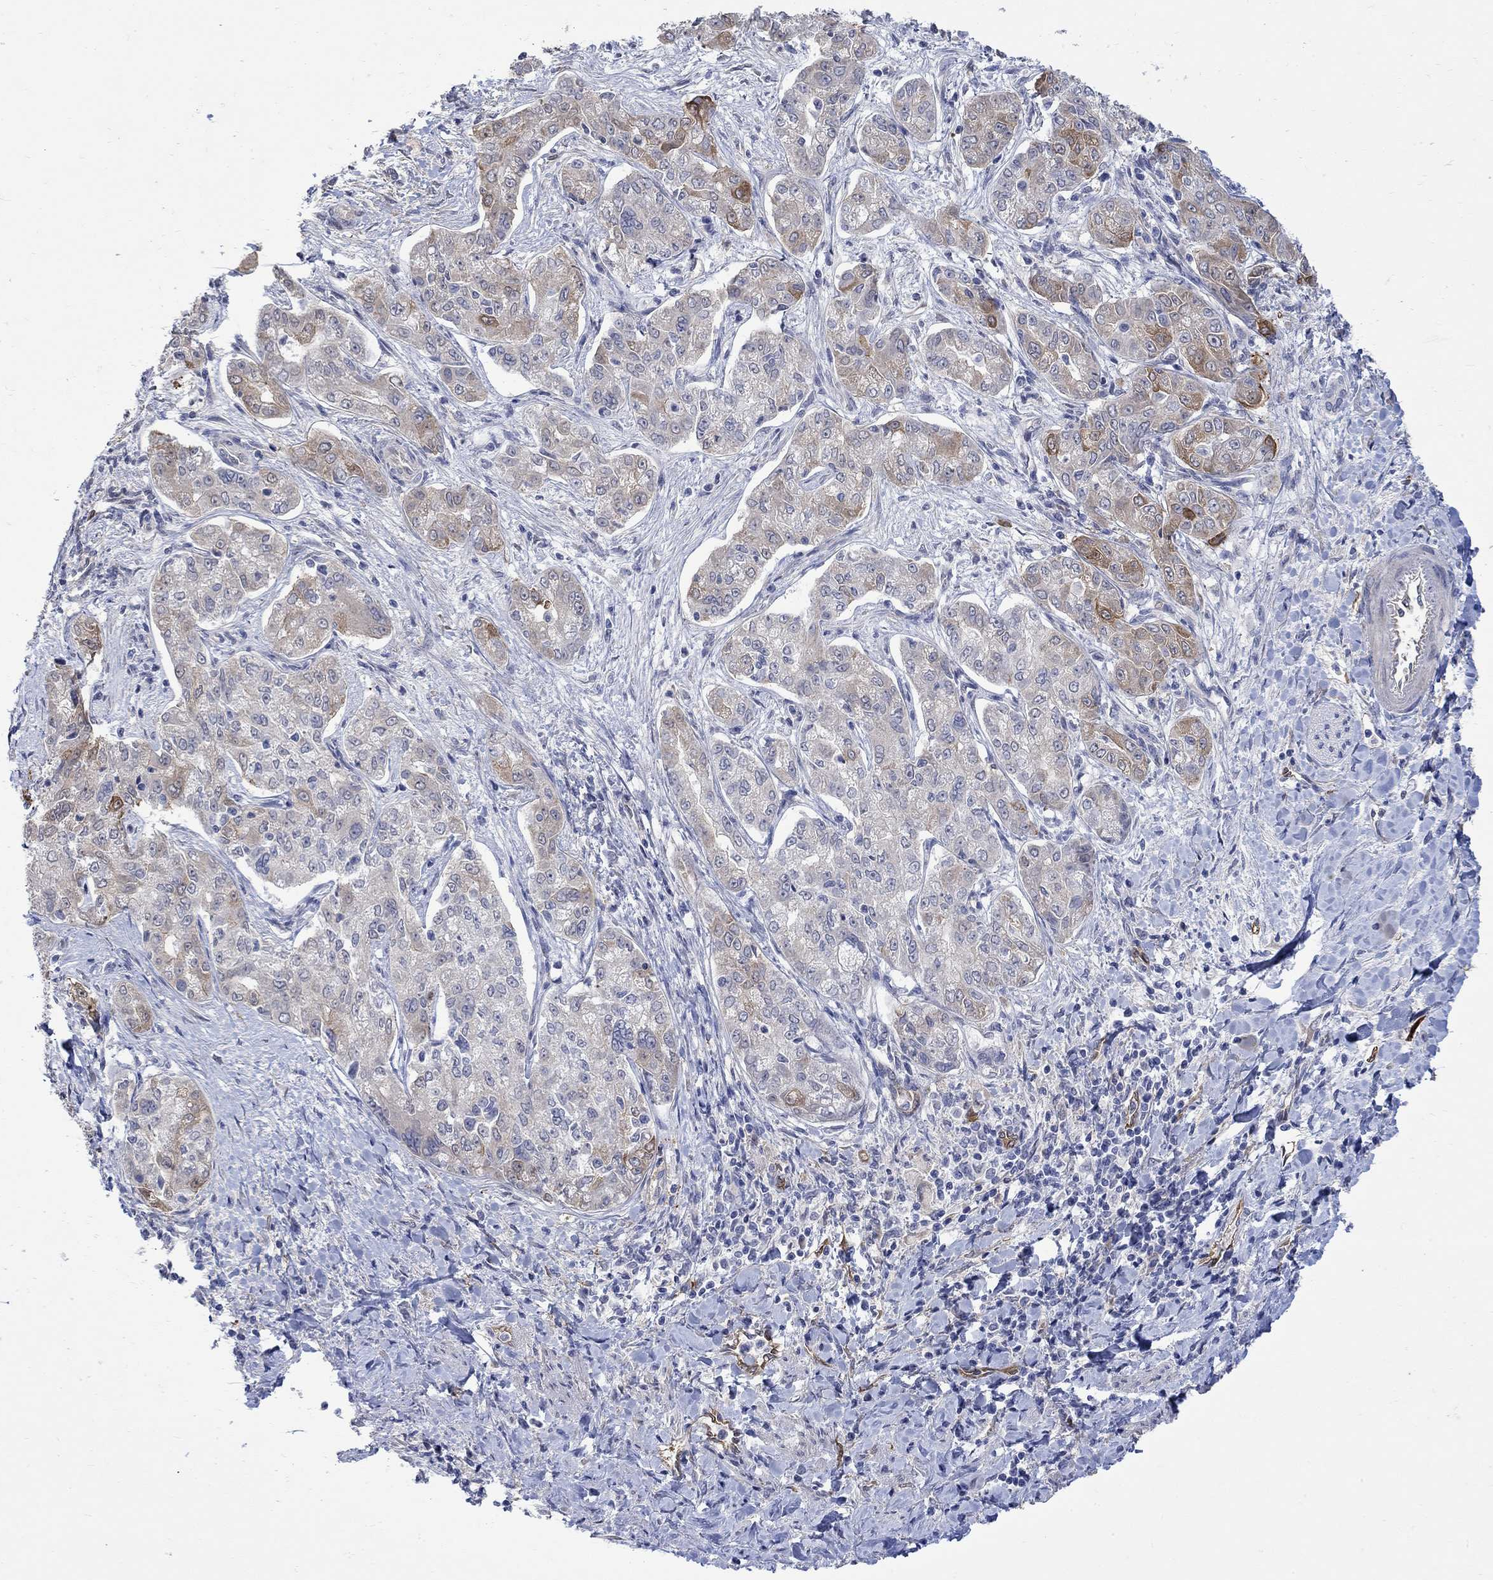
{"staining": {"intensity": "moderate", "quantity": "25%-75%", "location": "cytoplasmic/membranous"}, "tissue": "liver cancer", "cell_type": "Tumor cells", "image_type": "cancer", "snomed": [{"axis": "morphology", "description": "Cholangiocarcinoma"}, {"axis": "topography", "description": "Liver"}], "caption": "A micrograph of human liver cancer (cholangiocarcinoma) stained for a protein exhibits moderate cytoplasmic/membranous brown staining in tumor cells. (DAB (3,3'-diaminobenzidine) IHC, brown staining for protein, blue staining for nuclei).", "gene": "TGM2", "patient": {"sex": "female", "age": 47}}